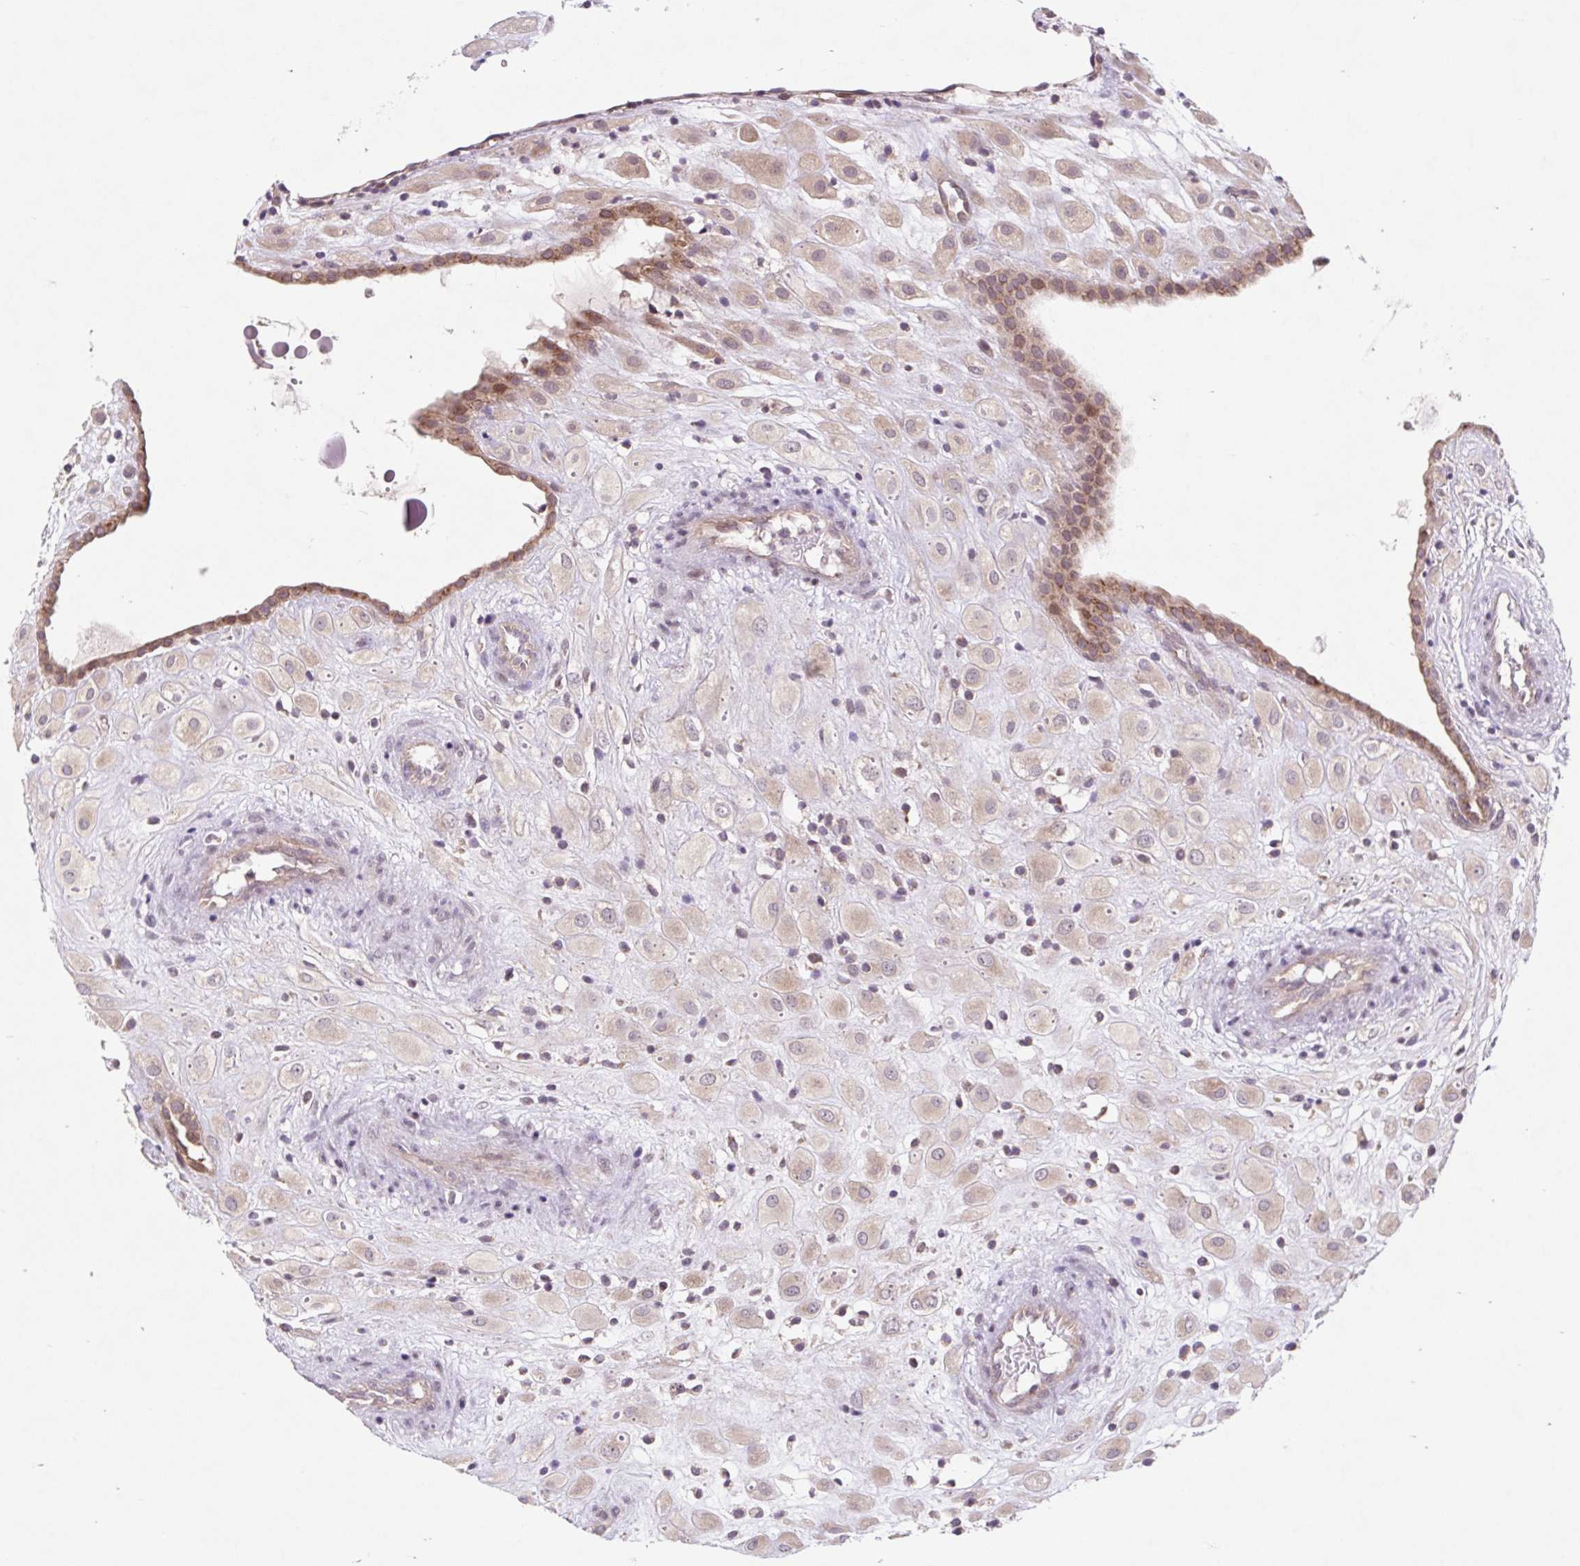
{"staining": {"intensity": "weak", "quantity": "25%-75%", "location": "cytoplasmic/membranous"}, "tissue": "placenta", "cell_type": "Decidual cells", "image_type": "normal", "snomed": [{"axis": "morphology", "description": "Normal tissue, NOS"}, {"axis": "topography", "description": "Placenta"}], "caption": "High-magnification brightfield microscopy of benign placenta stained with DAB (3,3'-diaminobenzidine) (brown) and counterstained with hematoxylin (blue). decidual cells exhibit weak cytoplasmic/membranous staining is seen in about25%-75% of cells. (brown staining indicates protein expression, while blue staining denotes nuclei).", "gene": "HFE", "patient": {"sex": "female", "age": 24}}